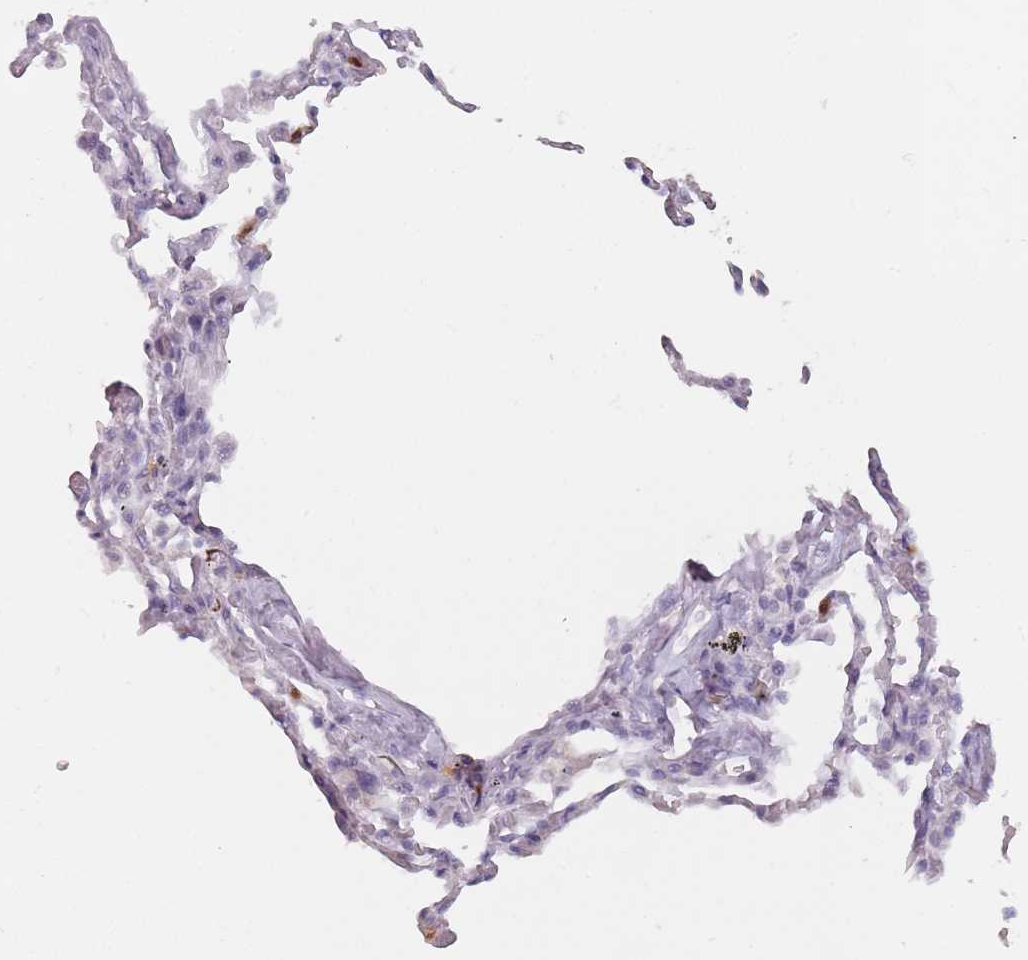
{"staining": {"intensity": "negative", "quantity": "none", "location": "none"}, "tissue": "adipose tissue", "cell_type": "Adipocytes", "image_type": "normal", "snomed": [{"axis": "morphology", "description": "Normal tissue, NOS"}, {"axis": "topography", "description": "Lymph node"}, {"axis": "topography", "description": "Bronchus"}], "caption": "The photomicrograph displays no significant positivity in adipocytes of adipose tissue. Brightfield microscopy of IHC stained with DAB (brown) and hematoxylin (blue), captured at high magnification.", "gene": "ZNF584", "patient": {"sex": "male", "age": 63}}